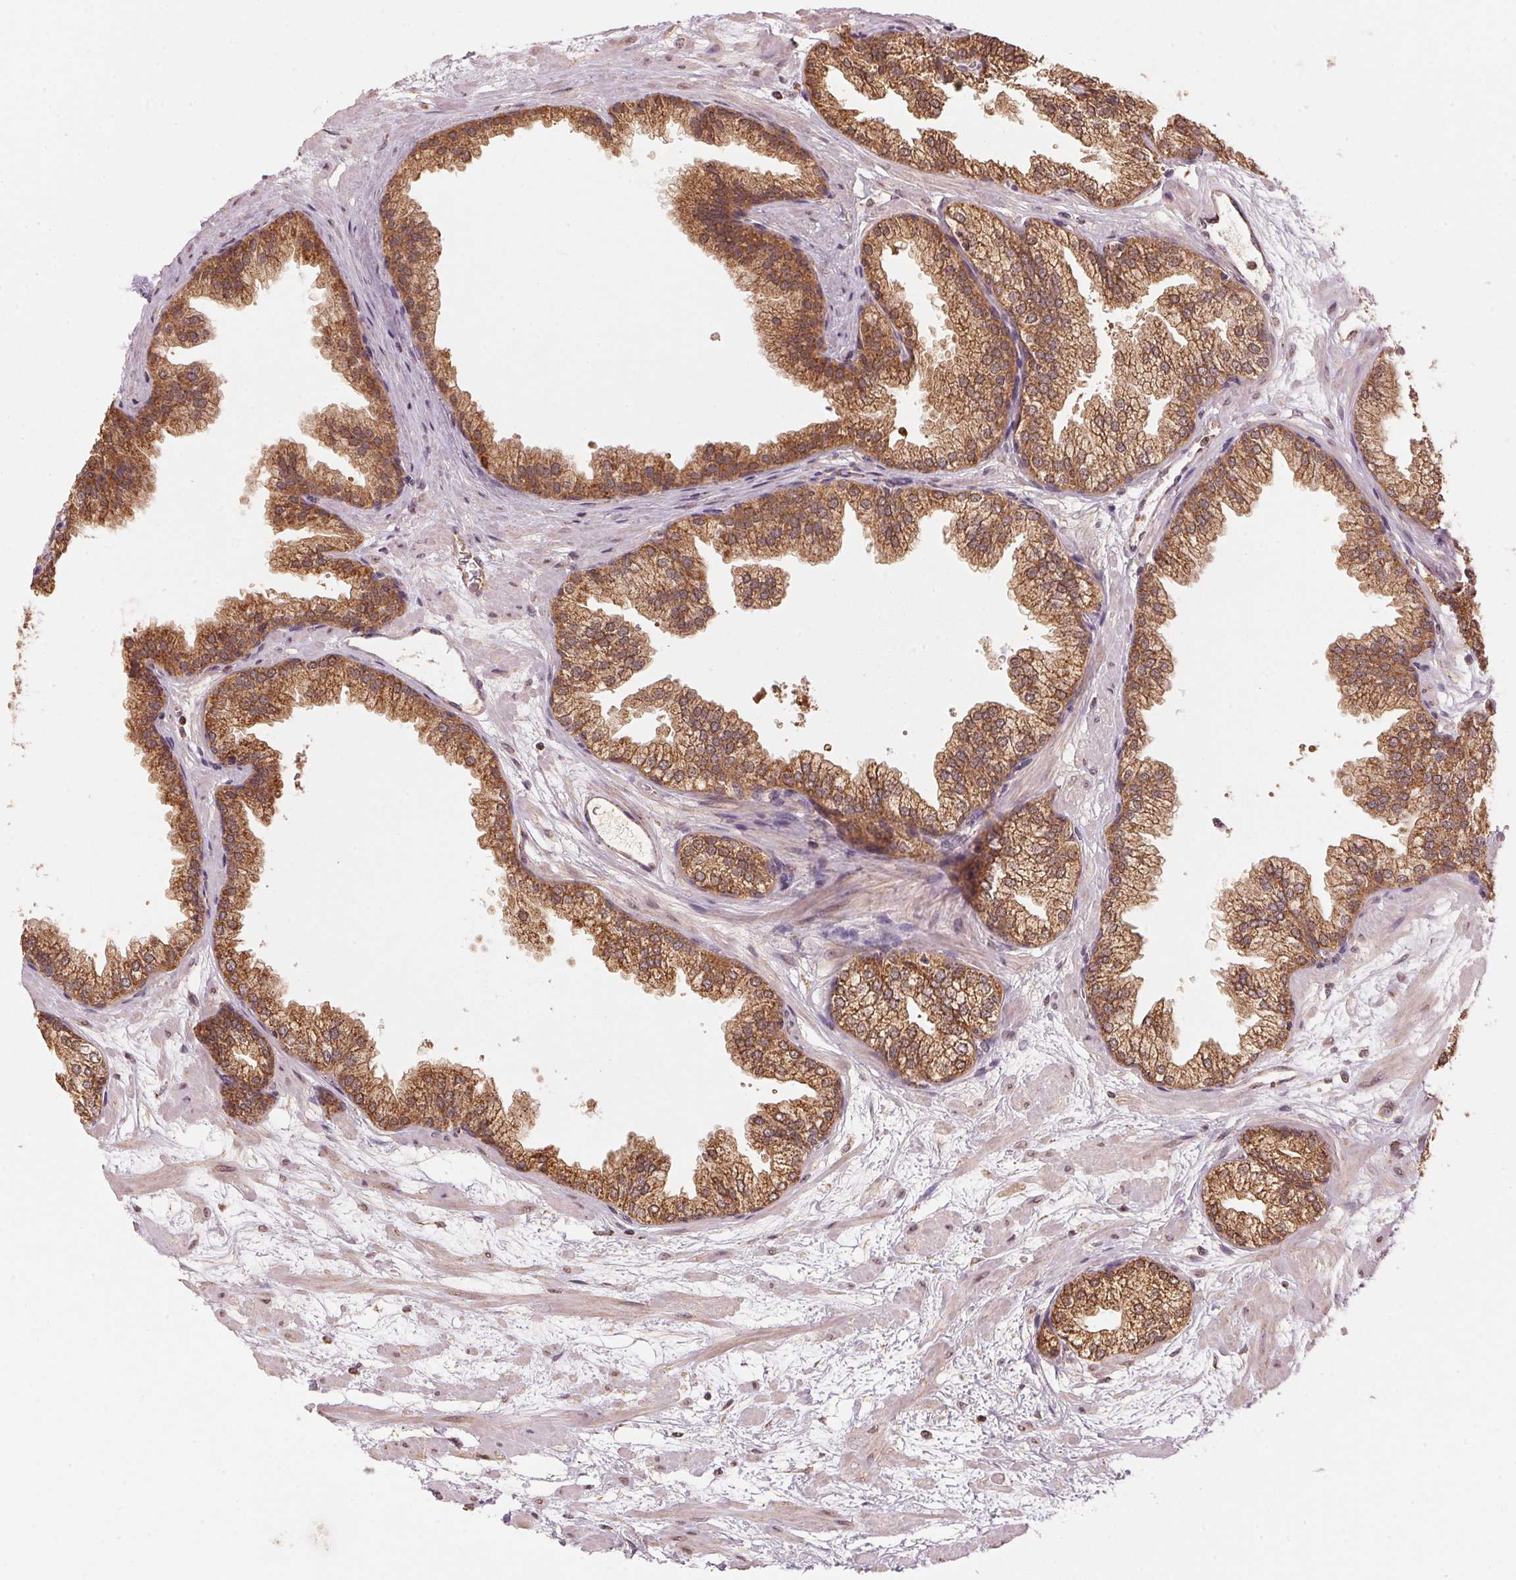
{"staining": {"intensity": "moderate", "quantity": ">75%", "location": "cytoplasmic/membranous"}, "tissue": "prostate", "cell_type": "Glandular cells", "image_type": "normal", "snomed": [{"axis": "morphology", "description": "Normal tissue, NOS"}, {"axis": "topography", "description": "Prostate"}], "caption": "A high-resolution micrograph shows IHC staining of benign prostate, which displays moderate cytoplasmic/membranous staining in approximately >75% of glandular cells. (DAB (3,3'-diaminobenzidine) IHC, brown staining for protein, blue staining for nuclei).", "gene": "ARHGAP6", "patient": {"sex": "male", "age": 37}}